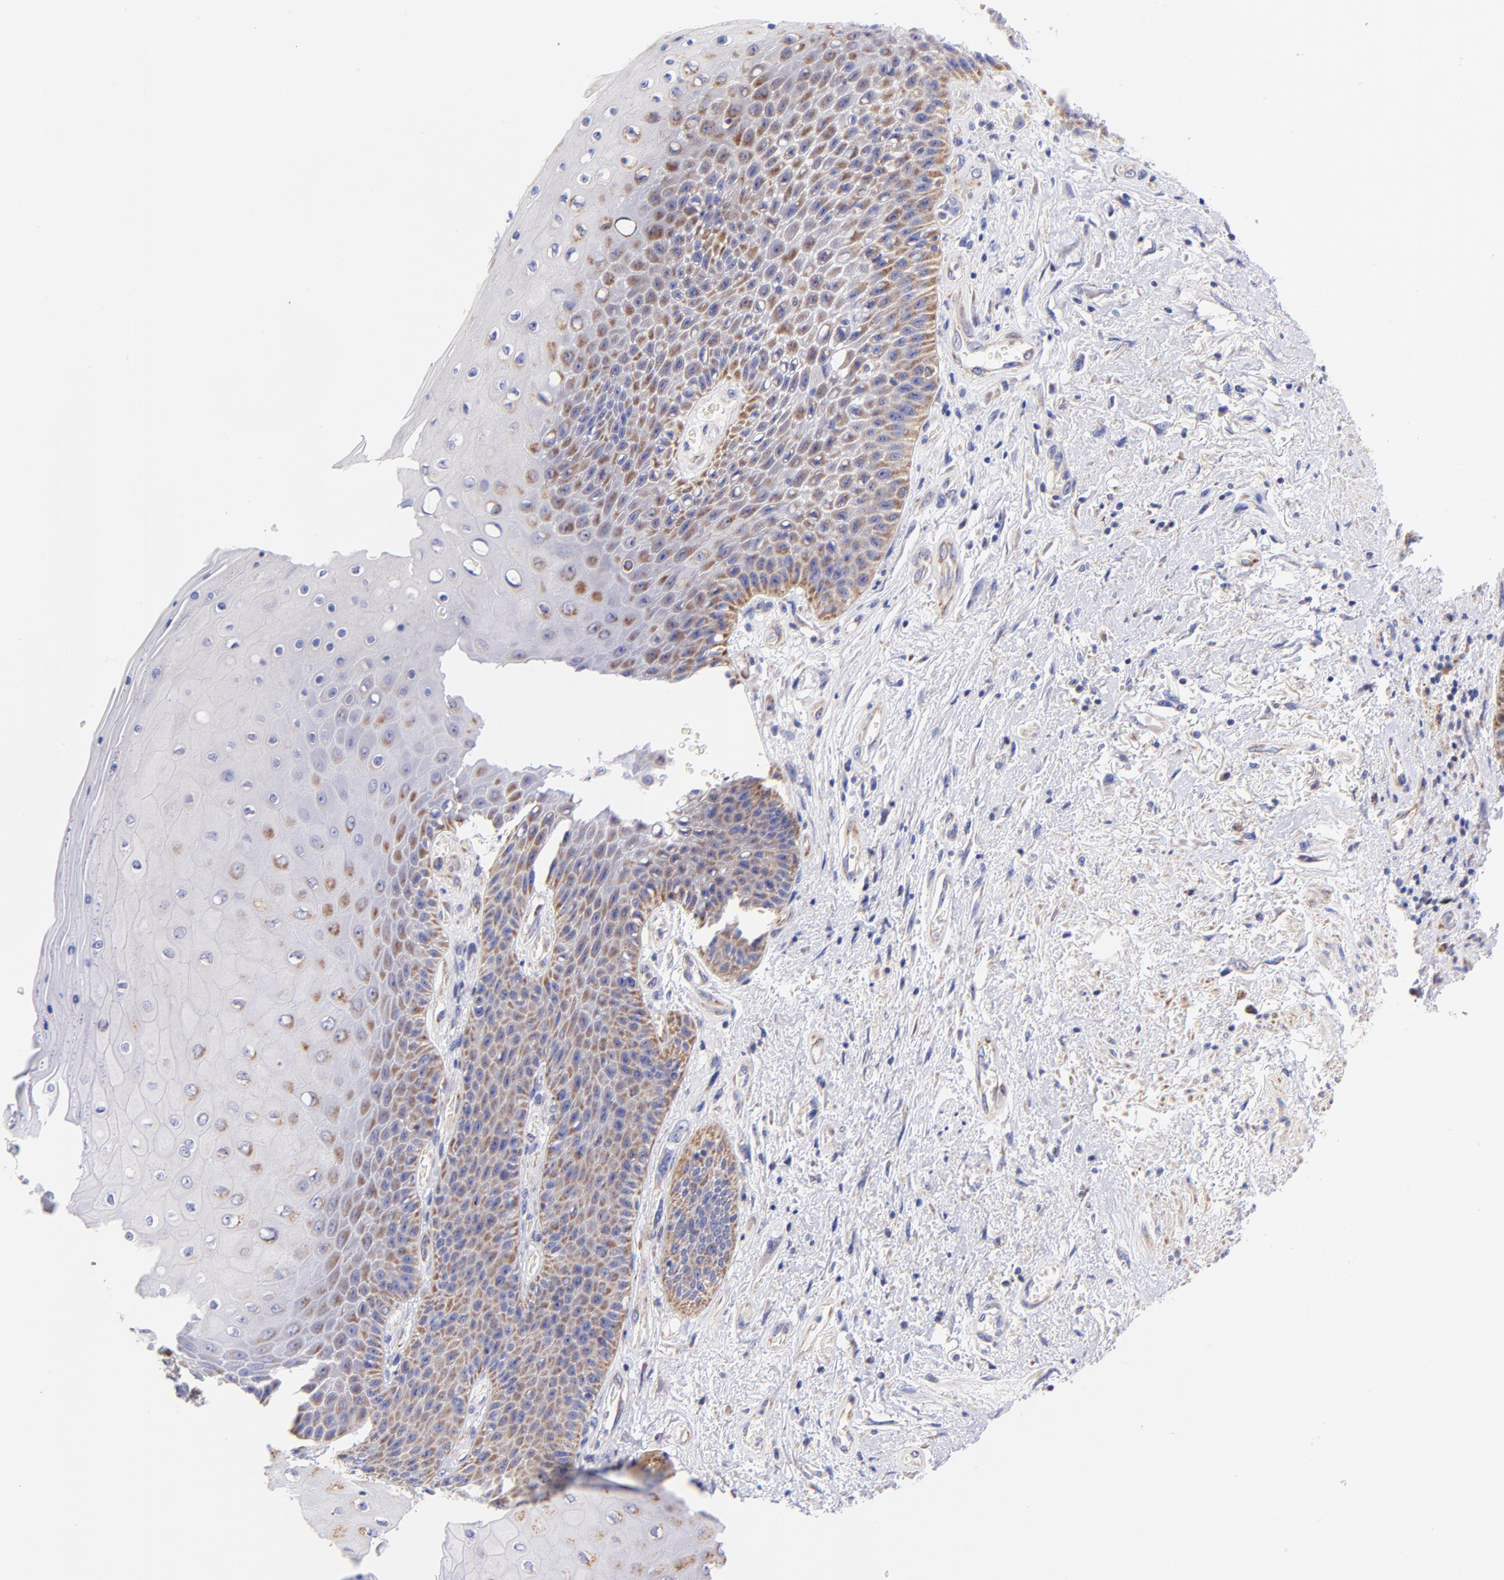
{"staining": {"intensity": "moderate", "quantity": ">75%", "location": "cytoplasmic/membranous"}, "tissue": "skin", "cell_type": "Epidermal cells", "image_type": "normal", "snomed": [{"axis": "morphology", "description": "Normal tissue, NOS"}, {"axis": "topography", "description": "Anal"}], "caption": "IHC of benign skin exhibits medium levels of moderate cytoplasmic/membranous expression in about >75% of epidermal cells.", "gene": "NDUFB7", "patient": {"sex": "female", "age": 46}}